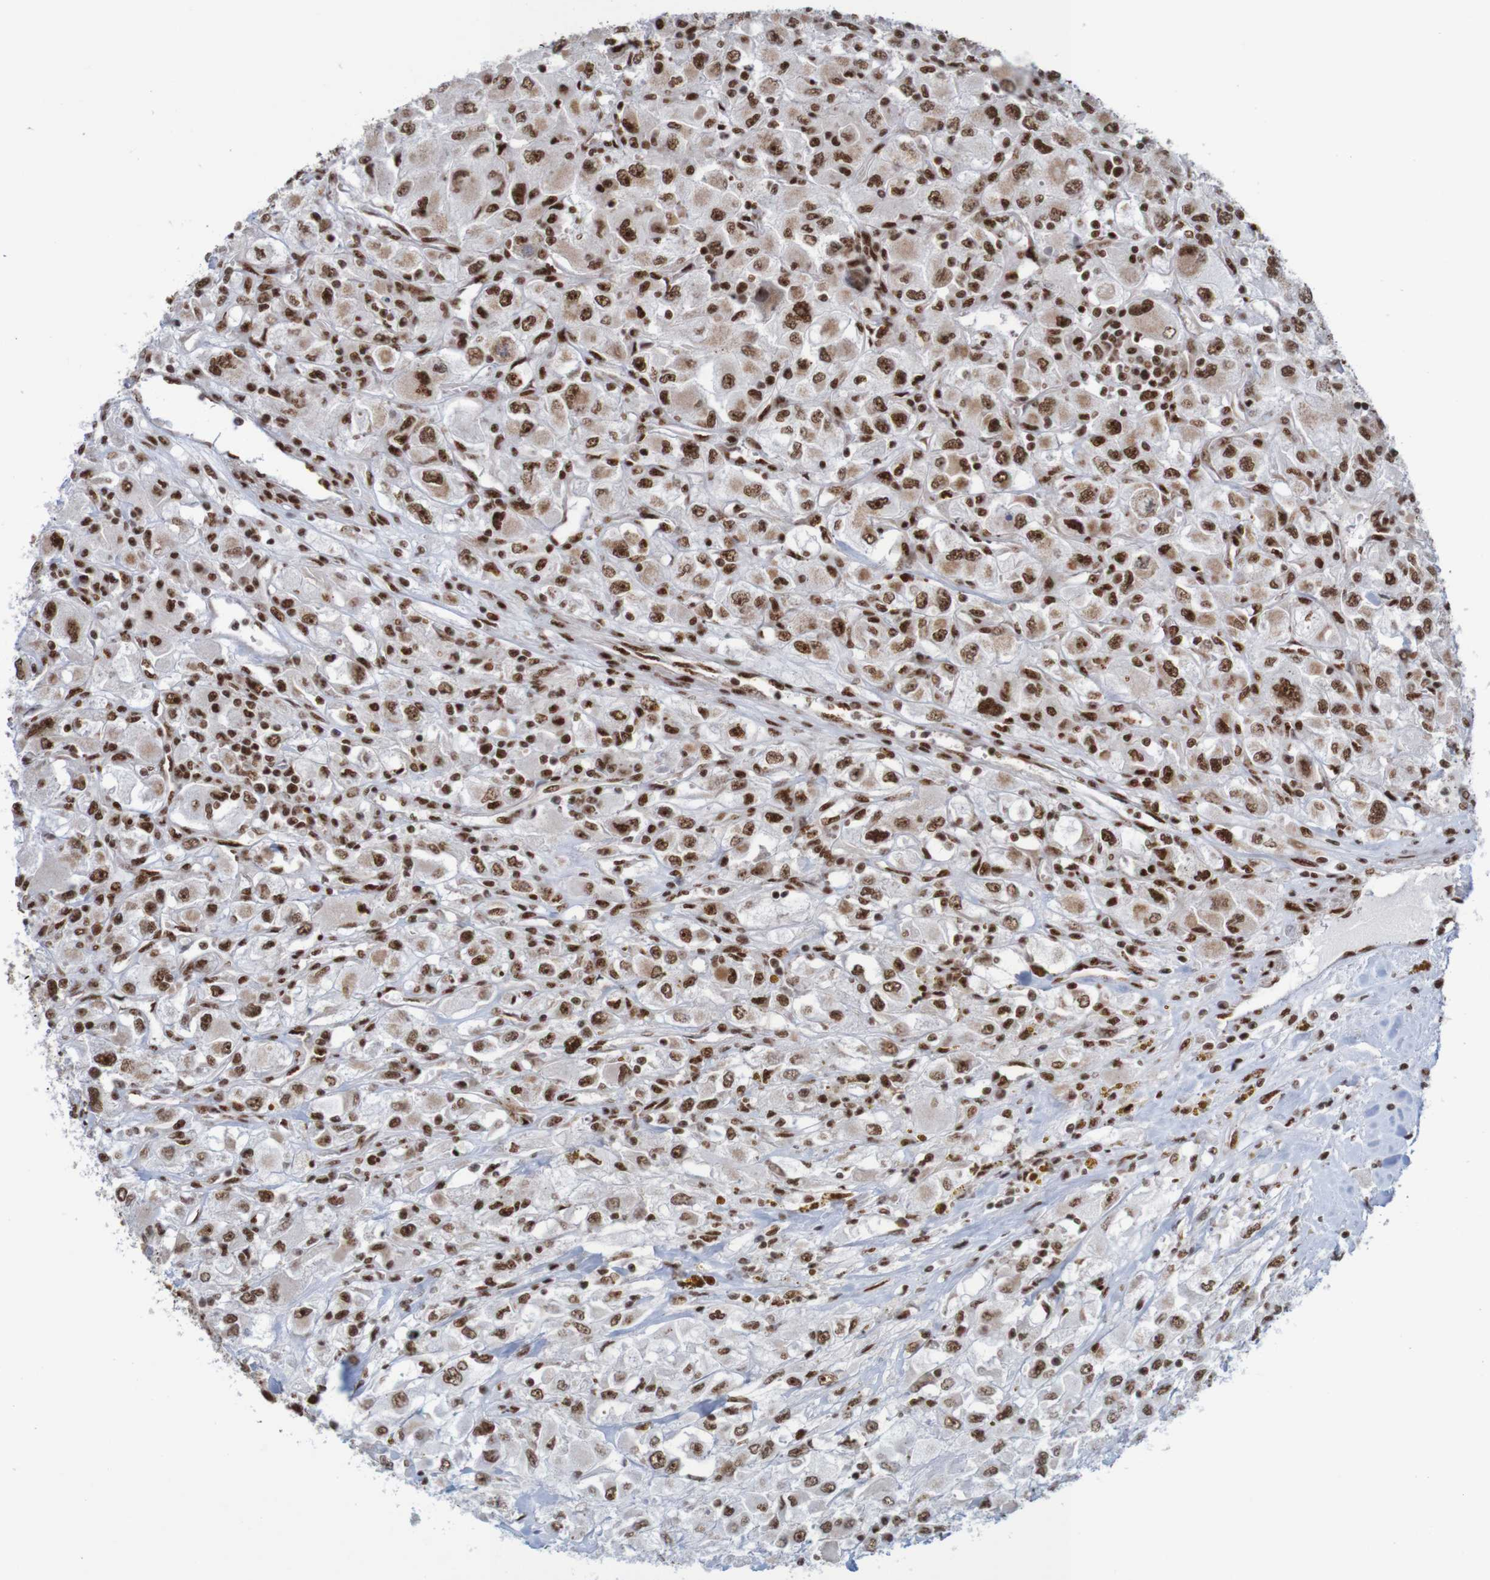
{"staining": {"intensity": "strong", "quantity": ">75%", "location": "nuclear"}, "tissue": "renal cancer", "cell_type": "Tumor cells", "image_type": "cancer", "snomed": [{"axis": "morphology", "description": "Adenocarcinoma, NOS"}, {"axis": "topography", "description": "Kidney"}], "caption": "A micrograph of human renal adenocarcinoma stained for a protein shows strong nuclear brown staining in tumor cells.", "gene": "THRAP3", "patient": {"sex": "female", "age": 52}}